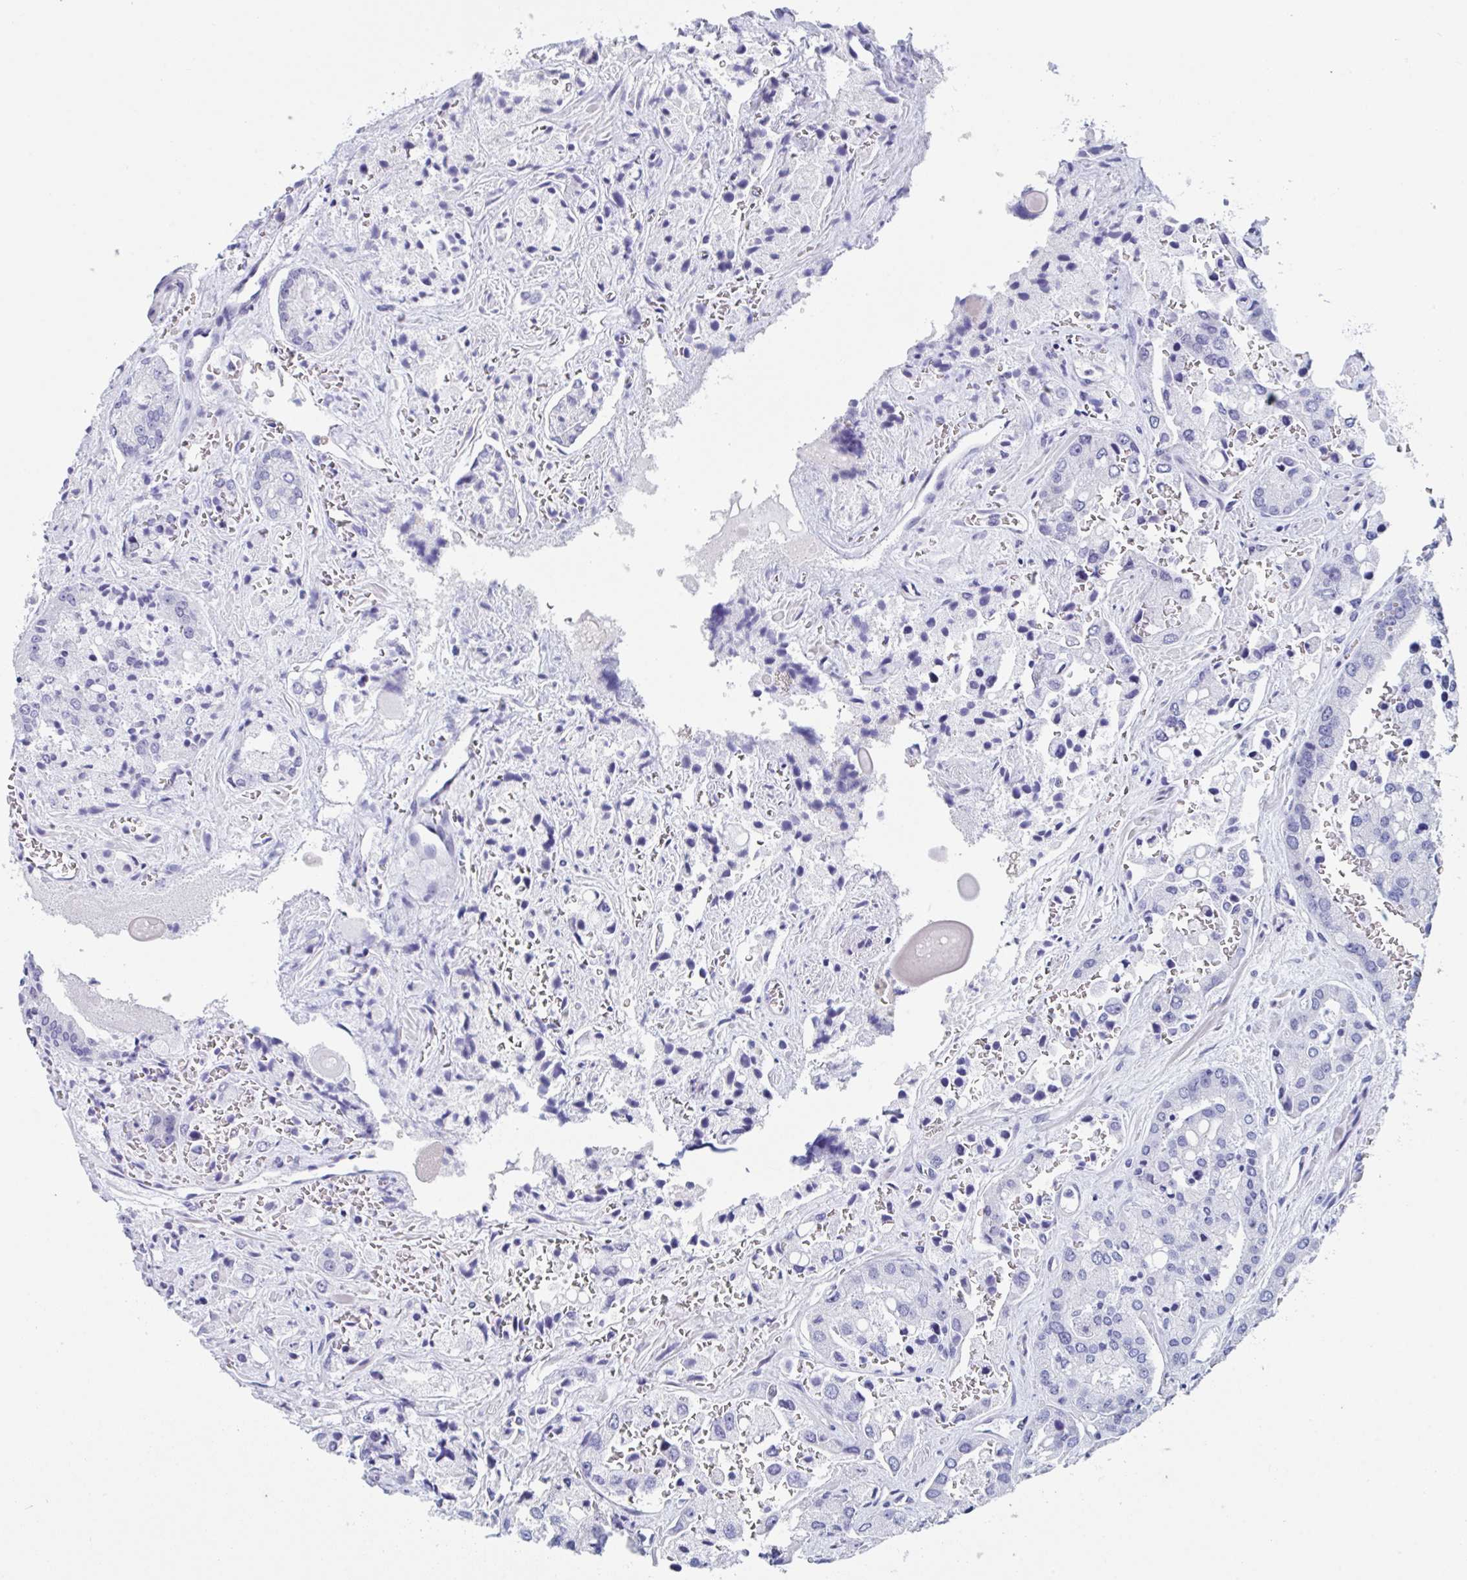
{"staining": {"intensity": "negative", "quantity": "none", "location": "none"}, "tissue": "prostate cancer", "cell_type": "Tumor cells", "image_type": "cancer", "snomed": [{"axis": "morphology", "description": "Normal tissue, NOS"}, {"axis": "morphology", "description": "Adenocarcinoma, High grade"}, {"axis": "topography", "description": "Prostate"}, {"axis": "topography", "description": "Peripheral nerve tissue"}], "caption": "Tumor cells are negative for protein expression in human prostate adenocarcinoma (high-grade).", "gene": "ZPBP", "patient": {"sex": "male", "age": 68}}